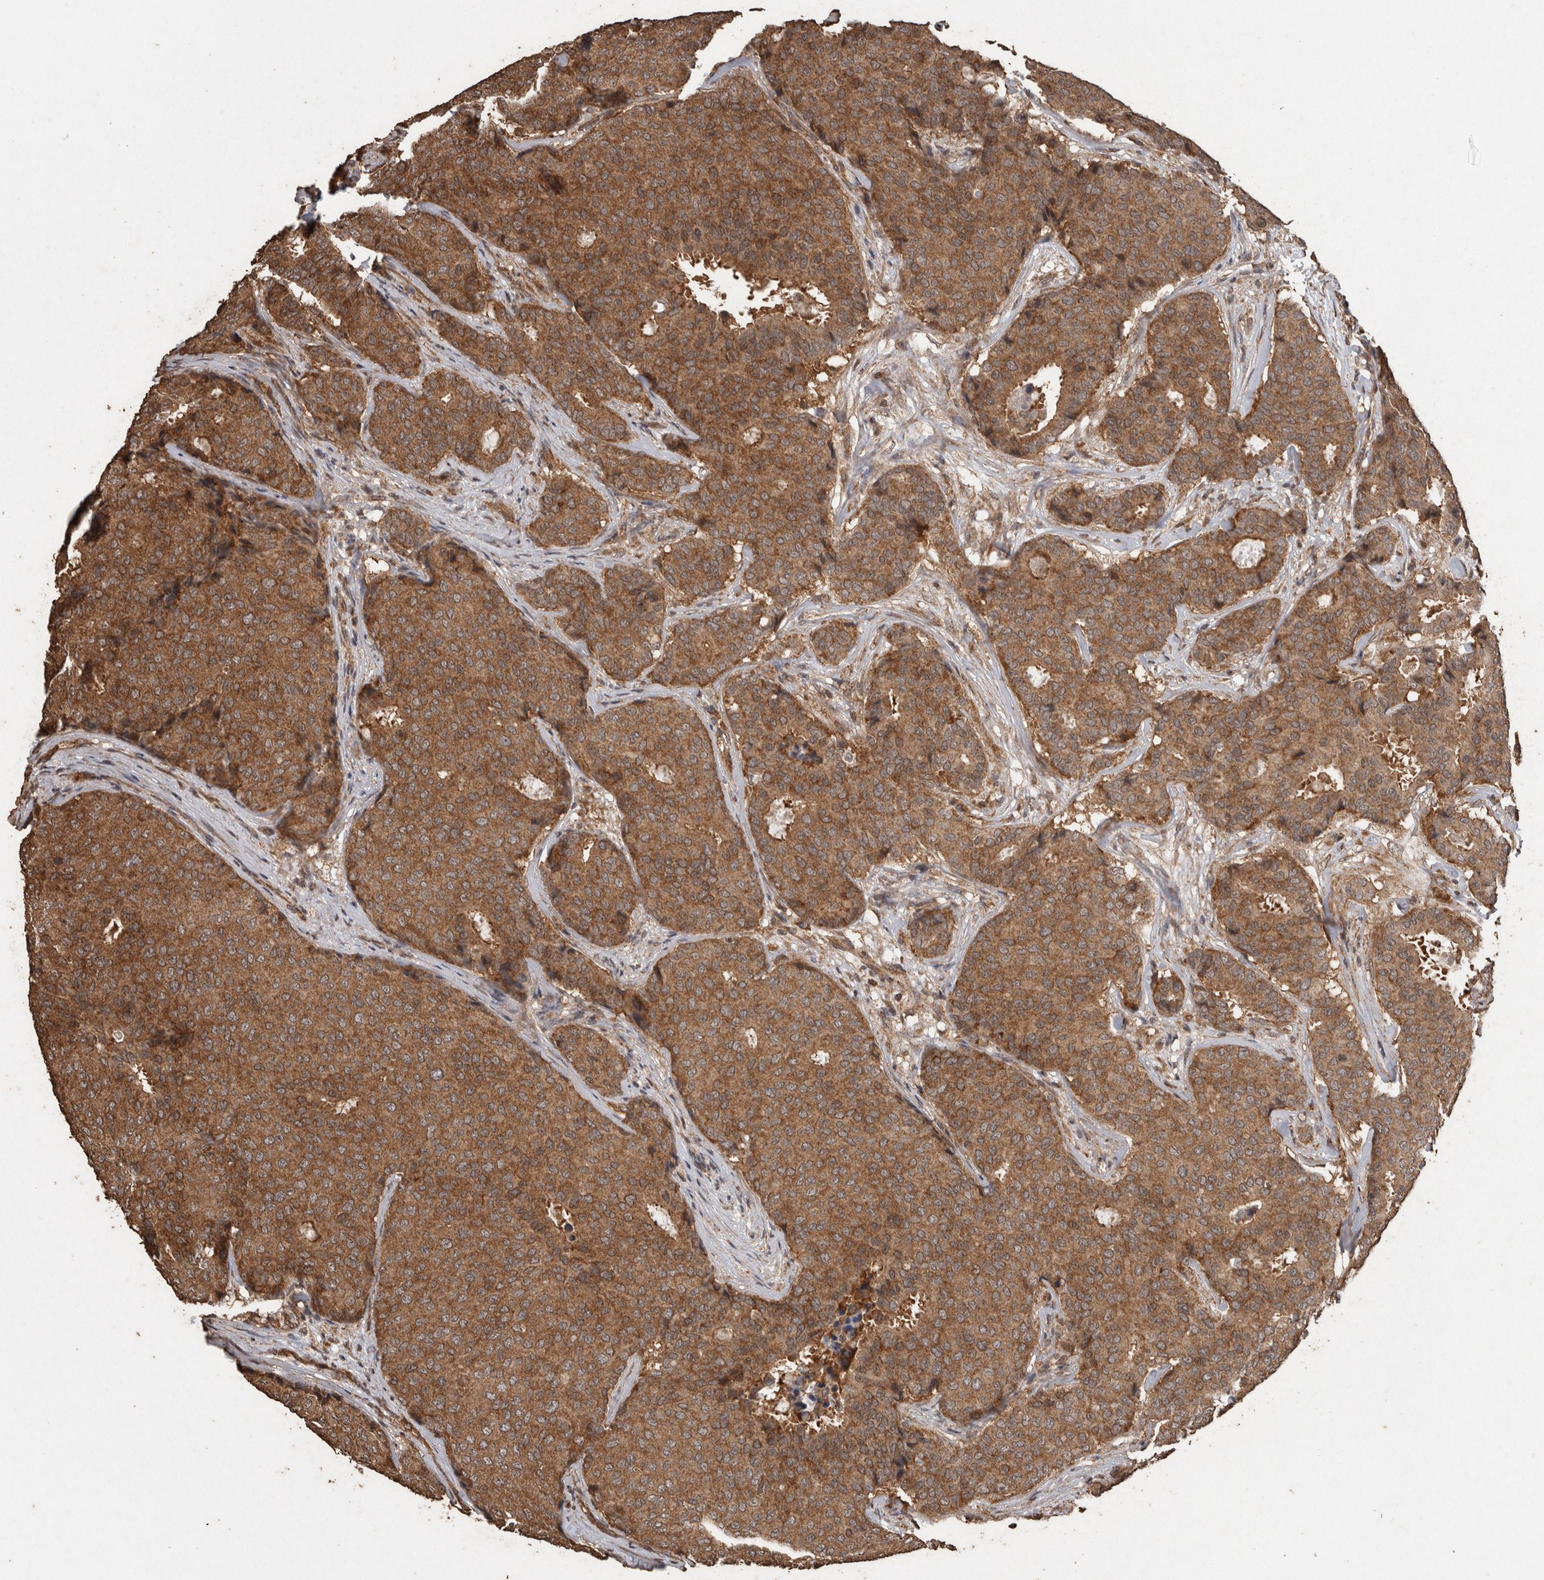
{"staining": {"intensity": "moderate", "quantity": ">75%", "location": "cytoplasmic/membranous"}, "tissue": "breast cancer", "cell_type": "Tumor cells", "image_type": "cancer", "snomed": [{"axis": "morphology", "description": "Duct carcinoma"}, {"axis": "topography", "description": "Breast"}], "caption": "Brown immunohistochemical staining in human intraductal carcinoma (breast) reveals moderate cytoplasmic/membranous staining in approximately >75% of tumor cells. (DAB (3,3'-diaminobenzidine) = brown stain, brightfield microscopy at high magnification).", "gene": "PINK1", "patient": {"sex": "female", "age": 75}}